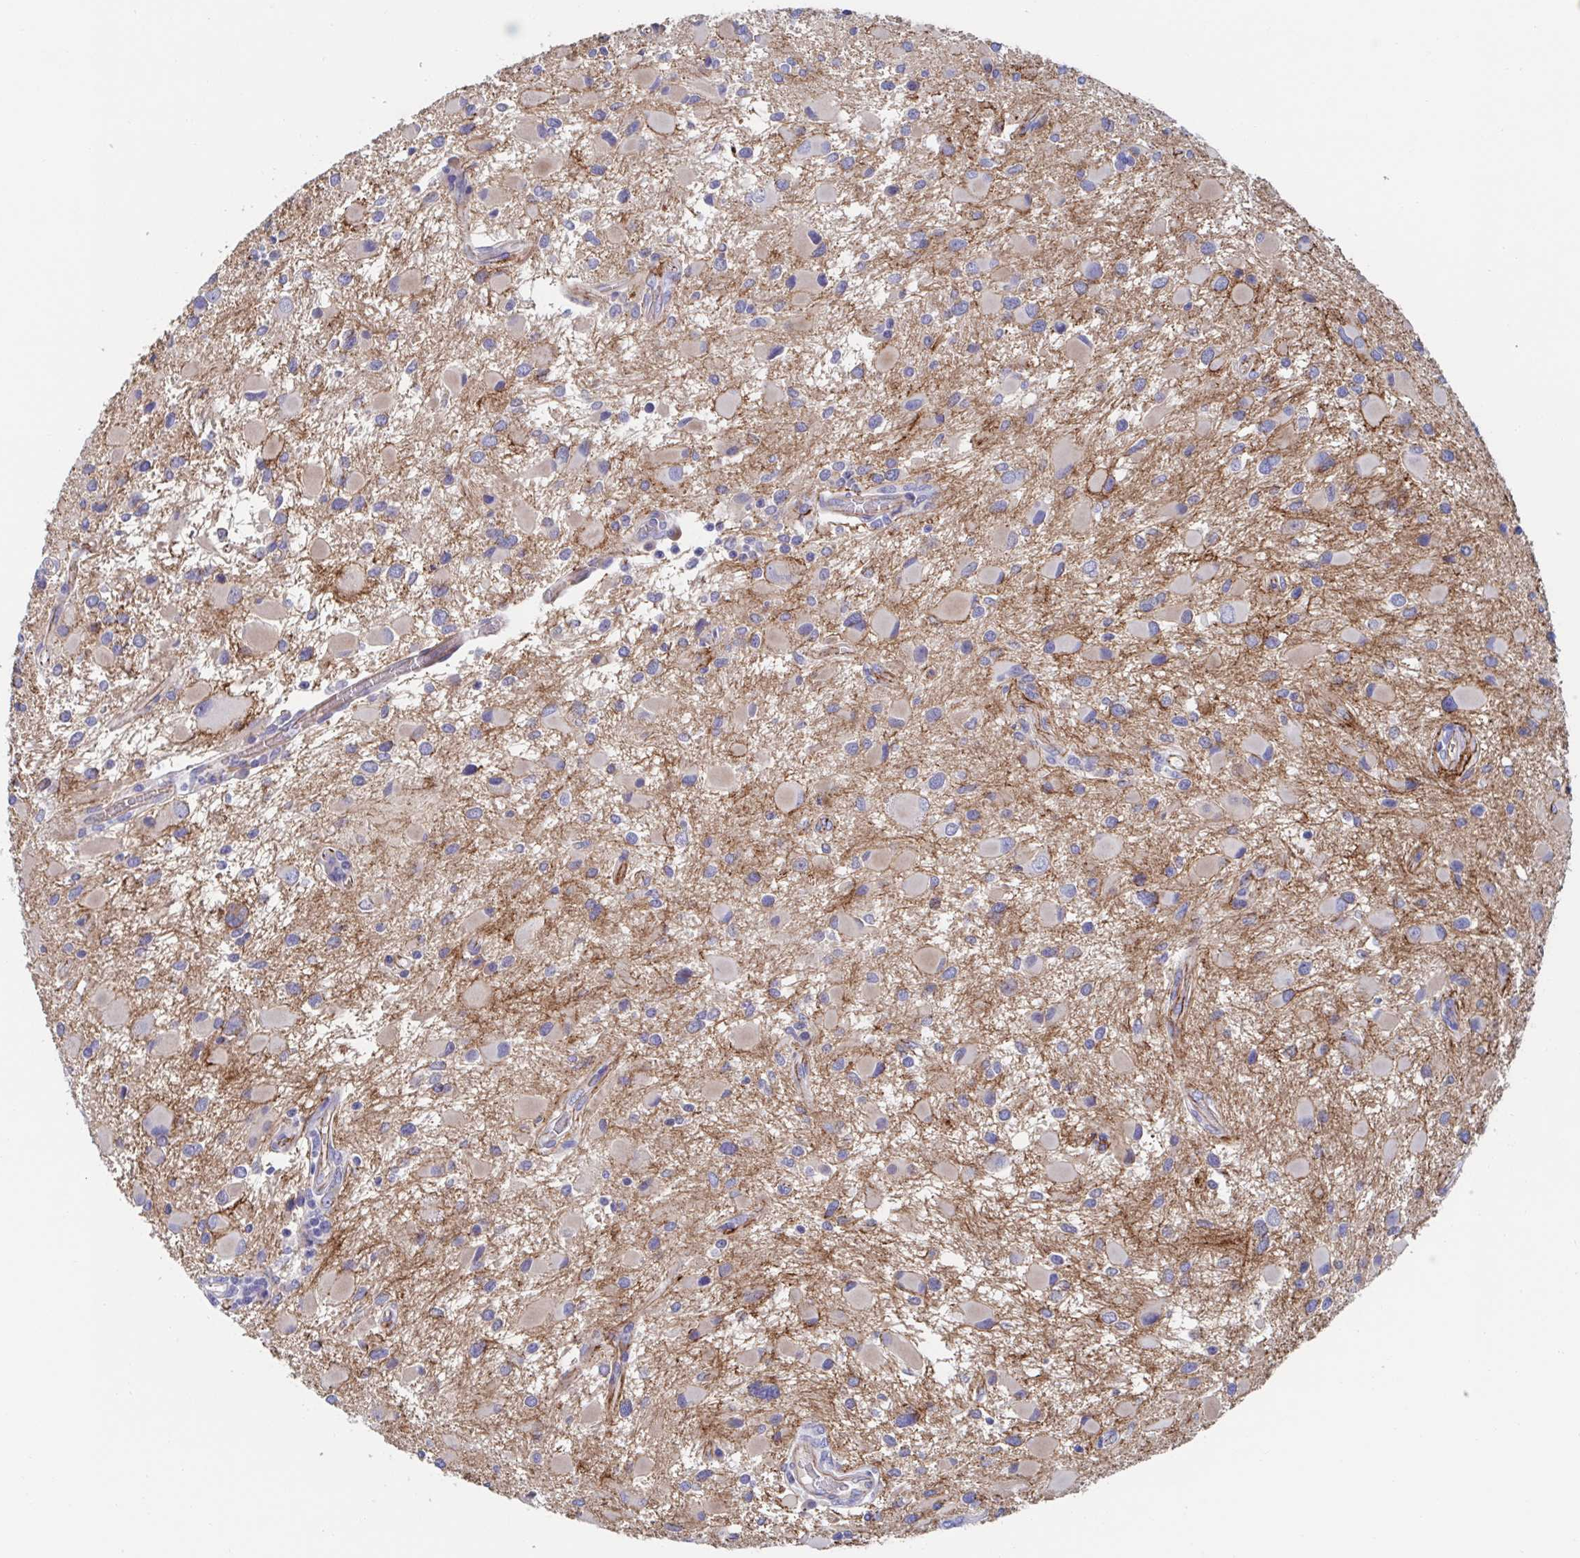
{"staining": {"intensity": "negative", "quantity": "none", "location": "none"}, "tissue": "glioma", "cell_type": "Tumor cells", "image_type": "cancer", "snomed": [{"axis": "morphology", "description": "Glioma, malignant, Low grade"}, {"axis": "topography", "description": "Brain"}], "caption": "A micrograph of human malignant low-grade glioma is negative for staining in tumor cells.", "gene": "CDH2", "patient": {"sex": "female", "age": 32}}